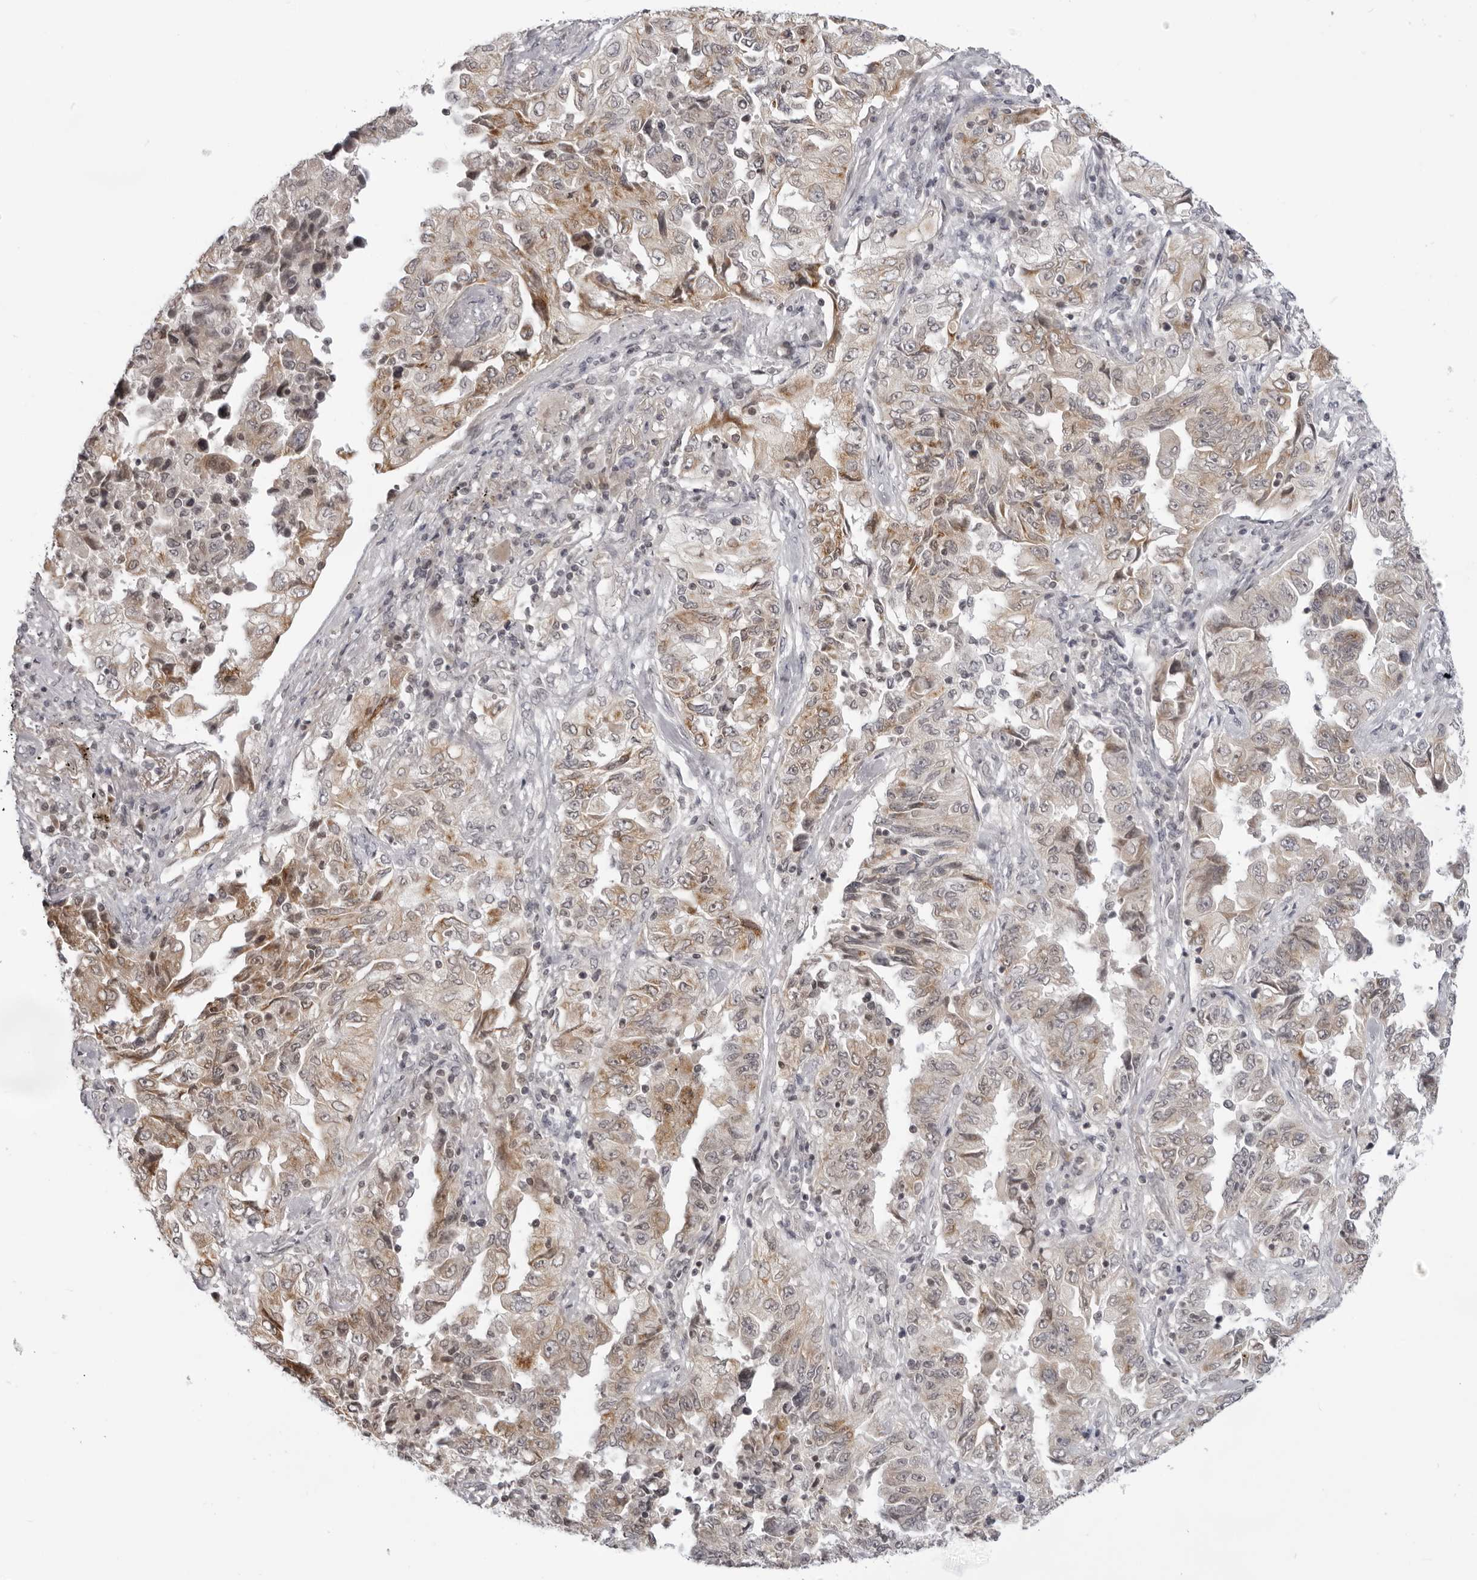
{"staining": {"intensity": "moderate", "quantity": "25%-75%", "location": "cytoplasmic/membranous"}, "tissue": "lung cancer", "cell_type": "Tumor cells", "image_type": "cancer", "snomed": [{"axis": "morphology", "description": "Adenocarcinoma, NOS"}, {"axis": "topography", "description": "Lung"}], "caption": "Adenocarcinoma (lung) was stained to show a protein in brown. There is medium levels of moderate cytoplasmic/membranous positivity in approximately 25%-75% of tumor cells.", "gene": "ACP6", "patient": {"sex": "female", "age": 51}}